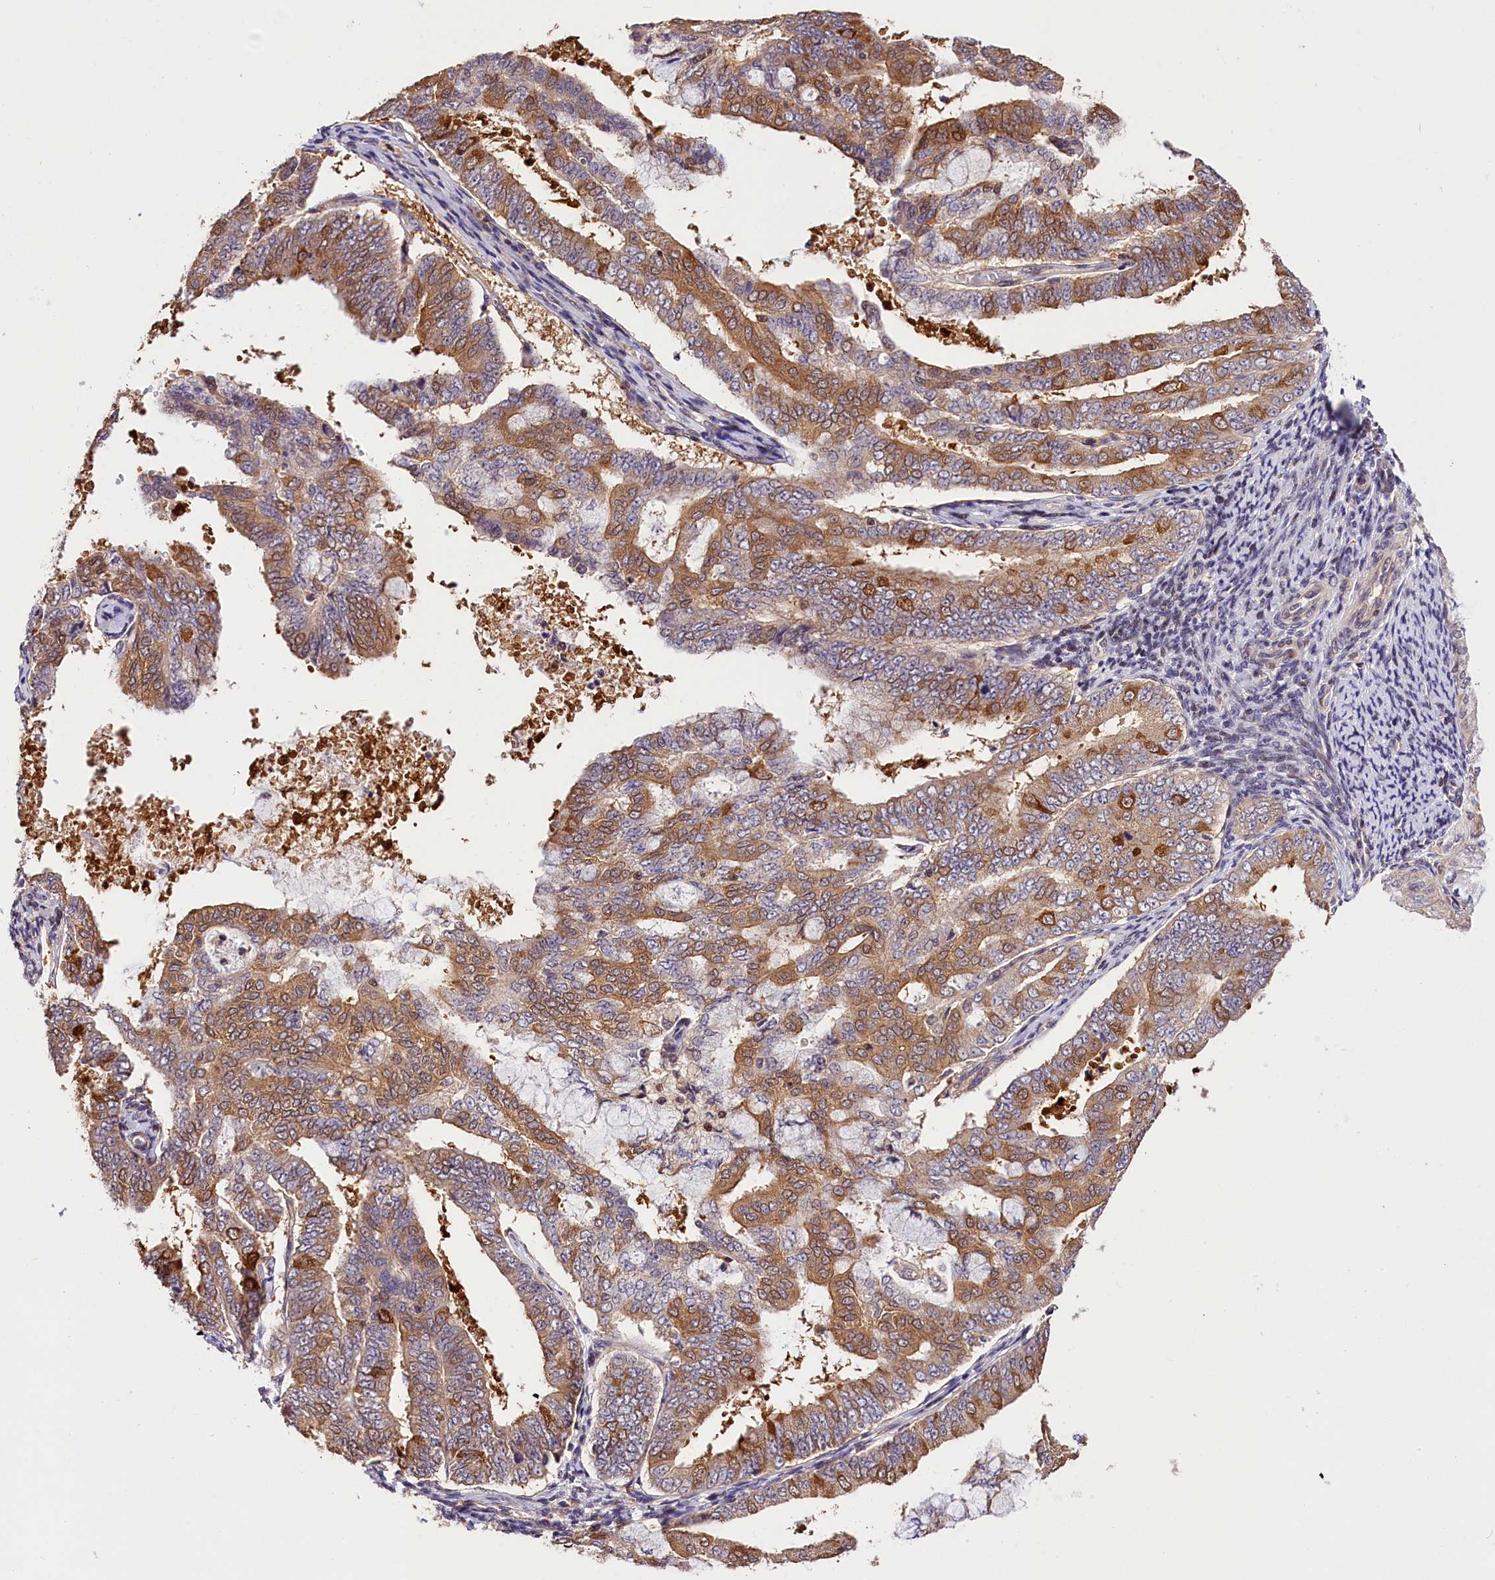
{"staining": {"intensity": "moderate", "quantity": ">75%", "location": "cytoplasmic/membranous"}, "tissue": "endometrial cancer", "cell_type": "Tumor cells", "image_type": "cancer", "snomed": [{"axis": "morphology", "description": "Adenocarcinoma, NOS"}, {"axis": "topography", "description": "Endometrium"}], "caption": "Endometrial adenocarcinoma stained with a protein marker demonstrates moderate staining in tumor cells.", "gene": "CHORDC1", "patient": {"sex": "female", "age": 63}}